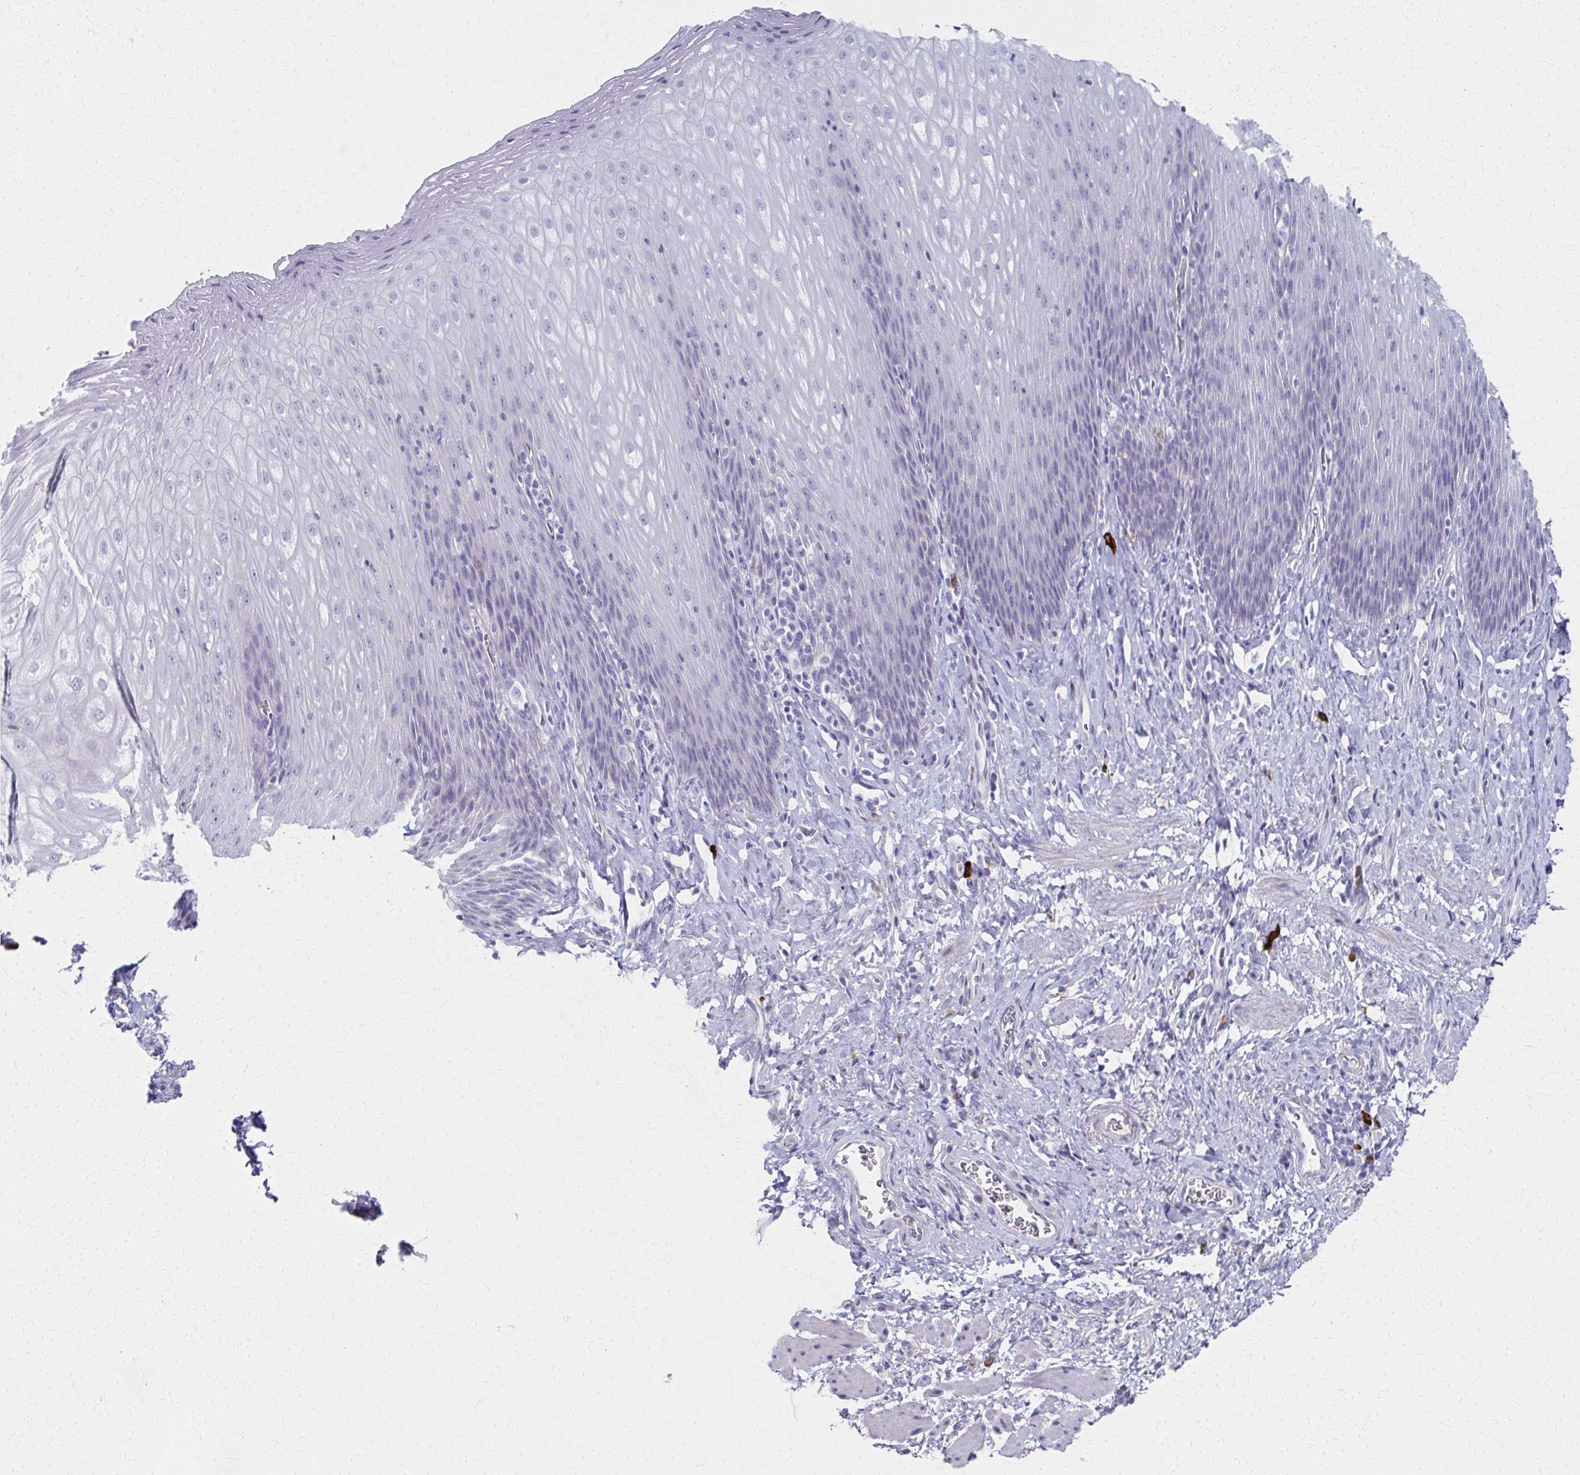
{"staining": {"intensity": "negative", "quantity": "none", "location": "none"}, "tissue": "esophagus", "cell_type": "Squamous epithelial cells", "image_type": "normal", "snomed": [{"axis": "morphology", "description": "Normal tissue, NOS"}, {"axis": "topography", "description": "Esophagus"}], "caption": "Histopathology image shows no protein expression in squamous epithelial cells of unremarkable esophagus. (DAB immunohistochemistry with hematoxylin counter stain).", "gene": "MS4A2", "patient": {"sex": "female", "age": 61}}